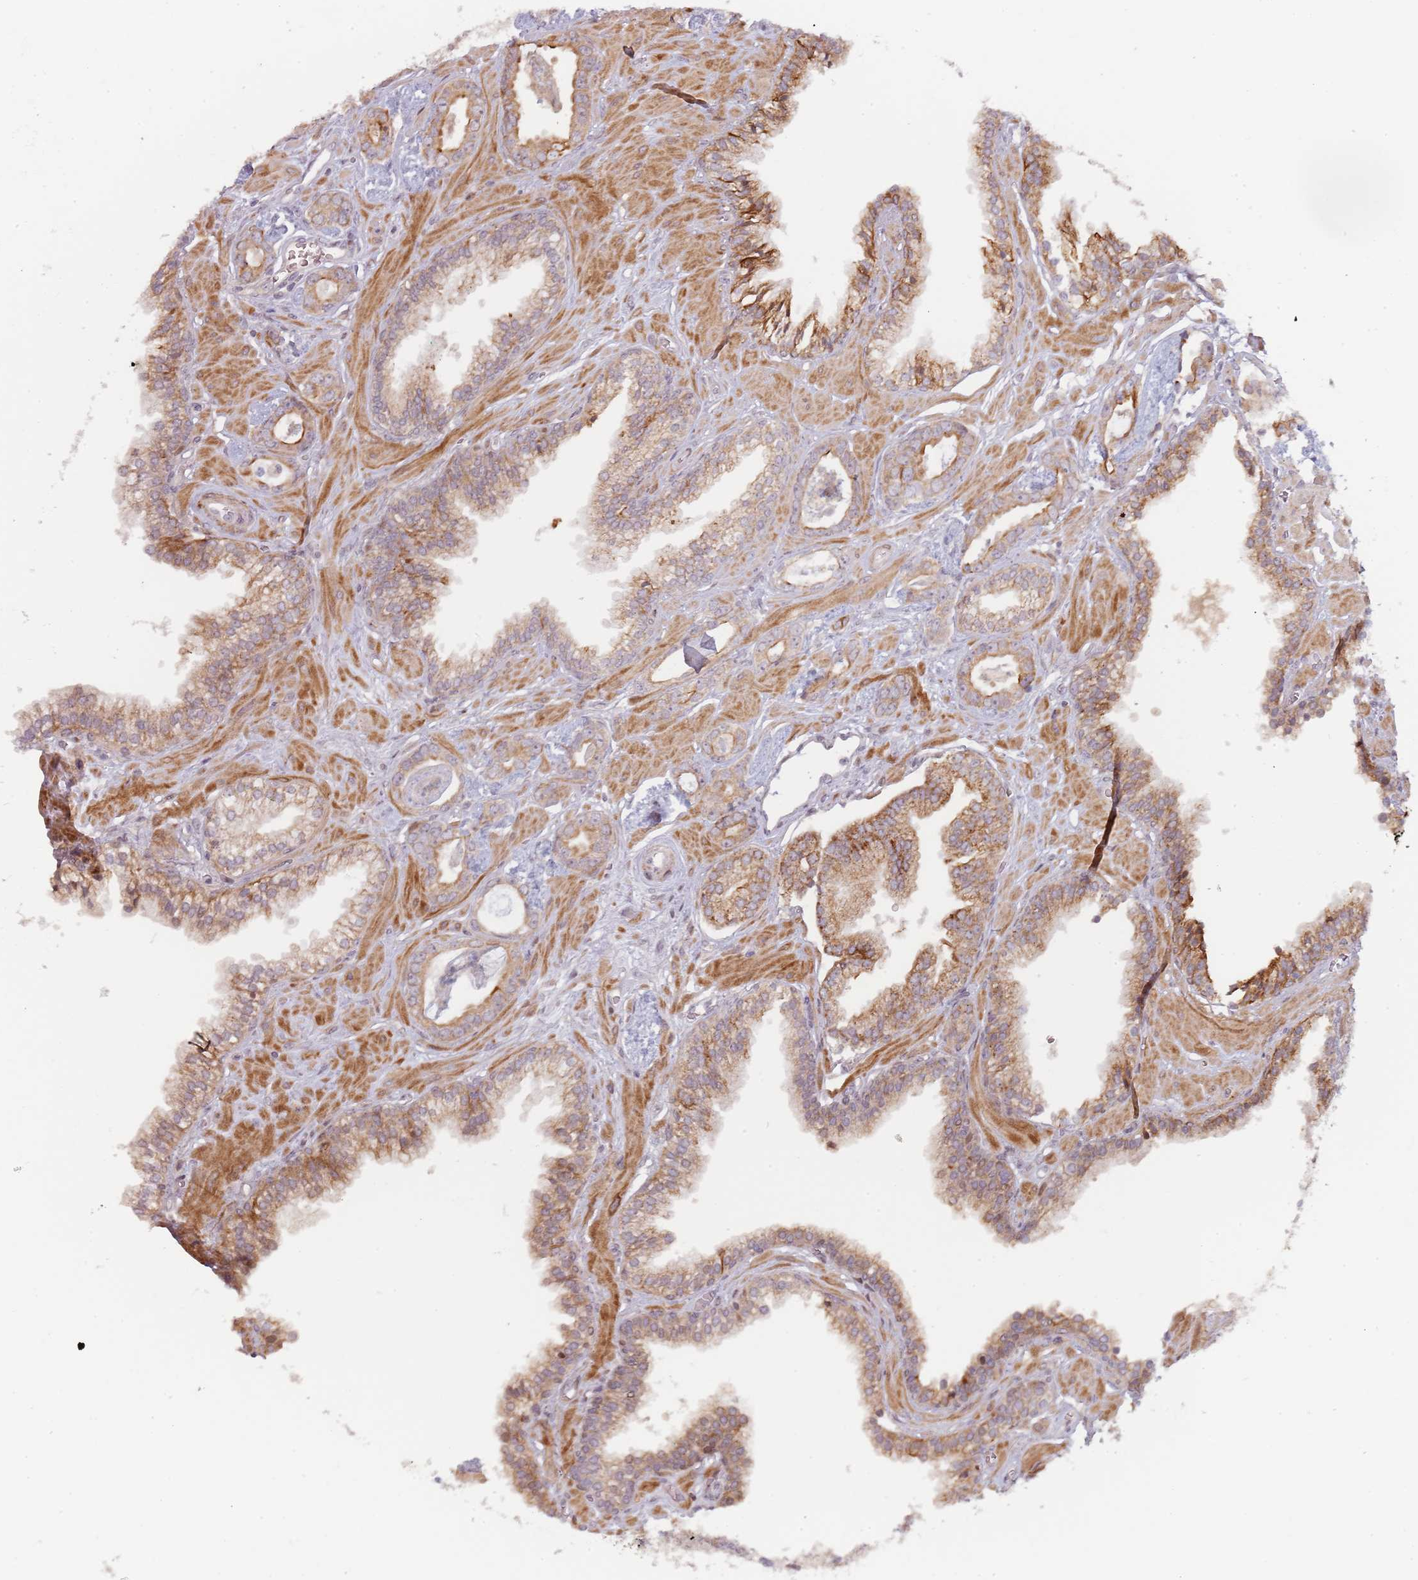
{"staining": {"intensity": "moderate", "quantity": "25%-75%", "location": "cytoplasmic/membranous"}, "tissue": "prostate cancer", "cell_type": "Tumor cells", "image_type": "cancer", "snomed": [{"axis": "morphology", "description": "Adenocarcinoma, Low grade"}, {"axis": "topography", "description": "Prostate"}], "caption": "Immunohistochemistry of human prostate cancer (adenocarcinoma (low-grade)) displays medium levels of moderate cytoplasmic/membranous staining in about 25%-75% of tumor cells.", "gene": "RPS6KA2", "patient": {"sex": "male", "age": 60}}